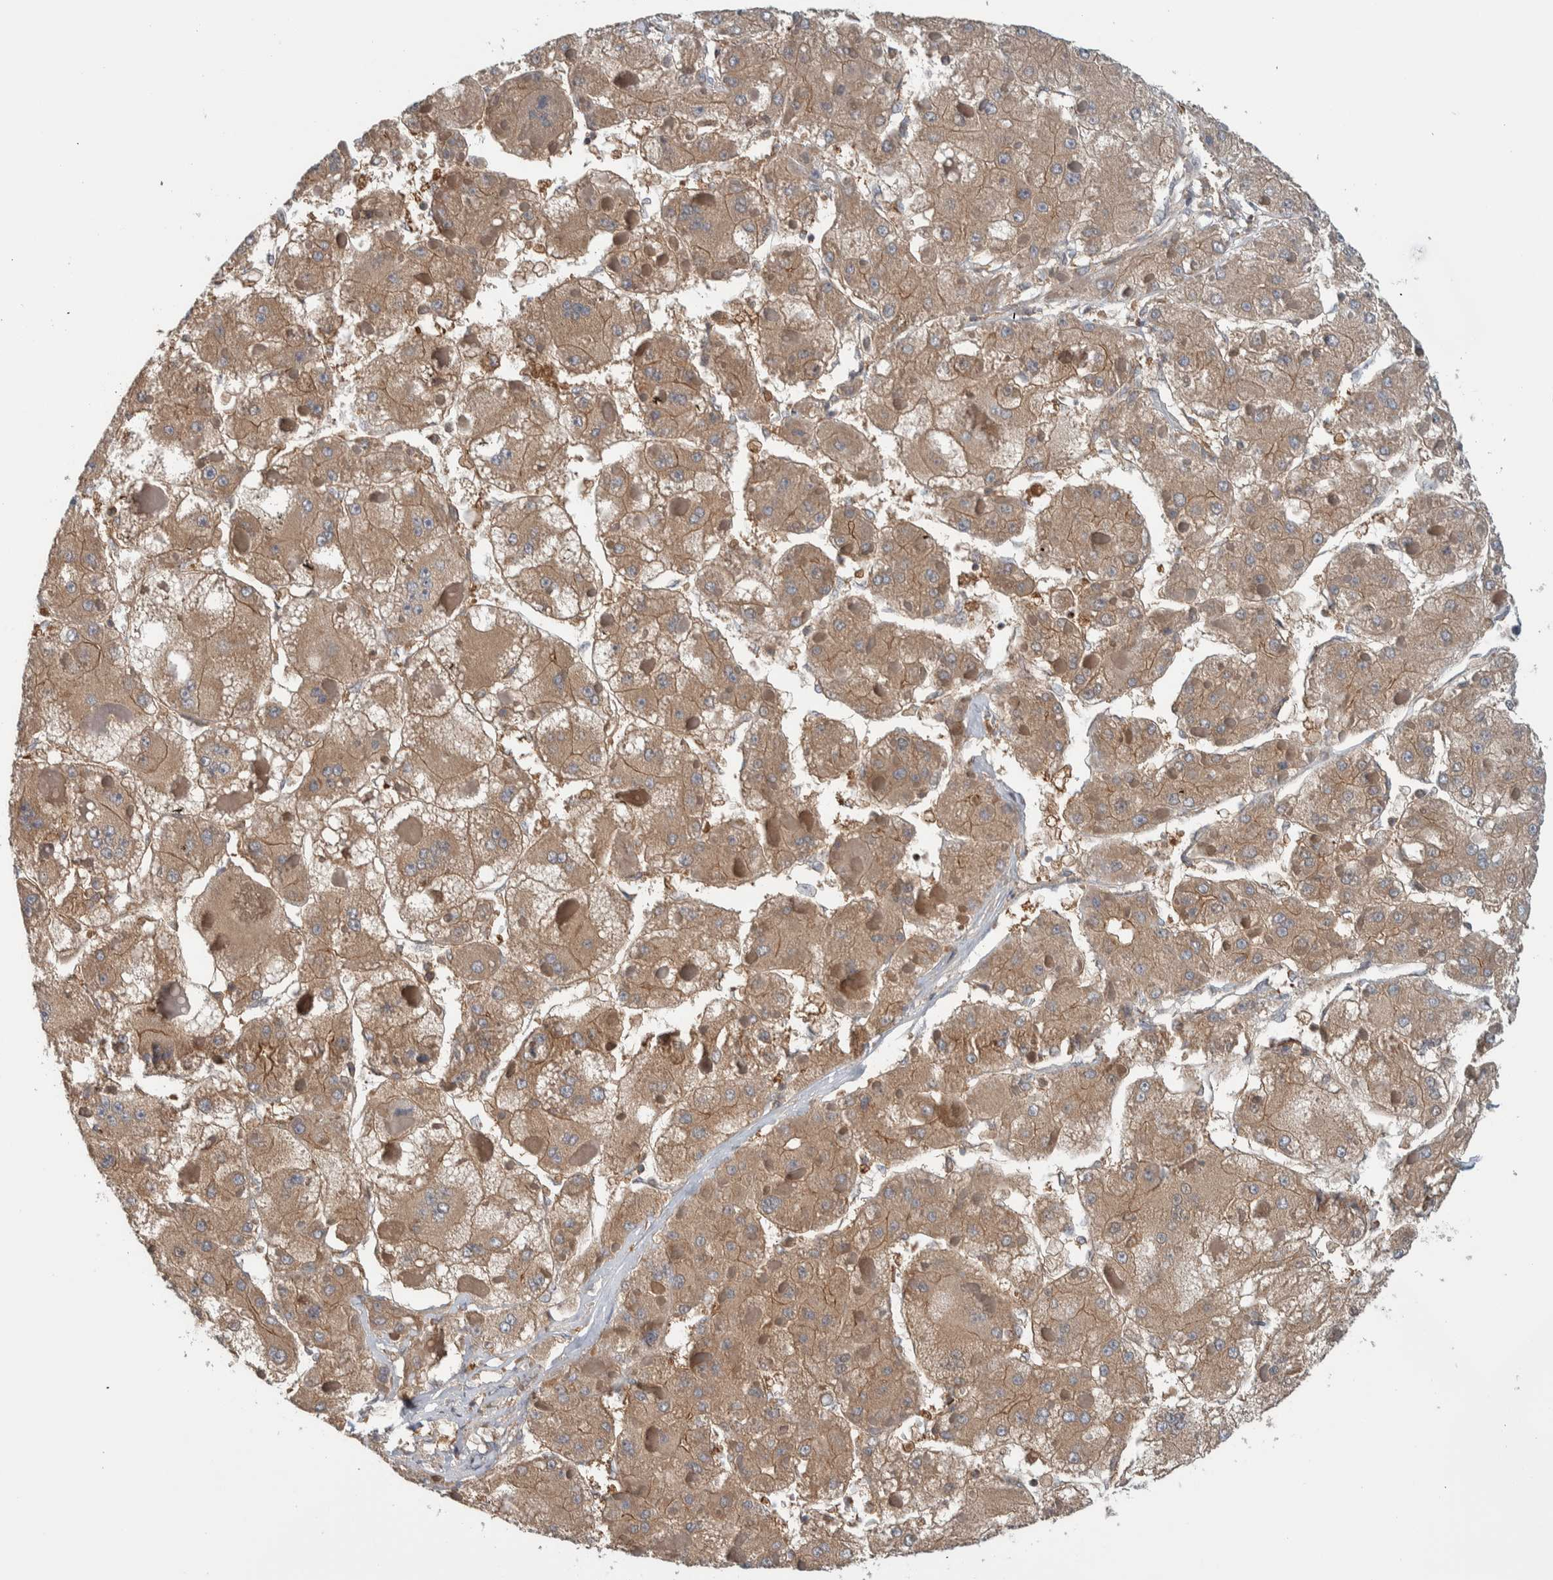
{"staining": {"intensity": "moderate", "quantity": ">75%", "location": "cytoplasmic/membranous"}, "tissue": "liver cancer", "cell_type": "Tumor cells", "image_type": "cancer", "snomed": [{"axis": "morphology", "description": "Carcinoma, Hepatocellular, NOS"}, {"axis": "topography", "description": "Liver"}], "caption": "Immunohistochemistry staining of hepatocellular carcinoma (liver), which exhibits medium levels of moderate cytoplasmic/membranous staining in approximately >75% of tumor cells indicating moderate cytoplasmic/membranous protein expression. The staining was performed using DAB (brown) for protein detection and nuclei were counterstained in hematoxylin (blue).", "gene": "MPRIP", "patient": {"sex": "female", "age": 73}}